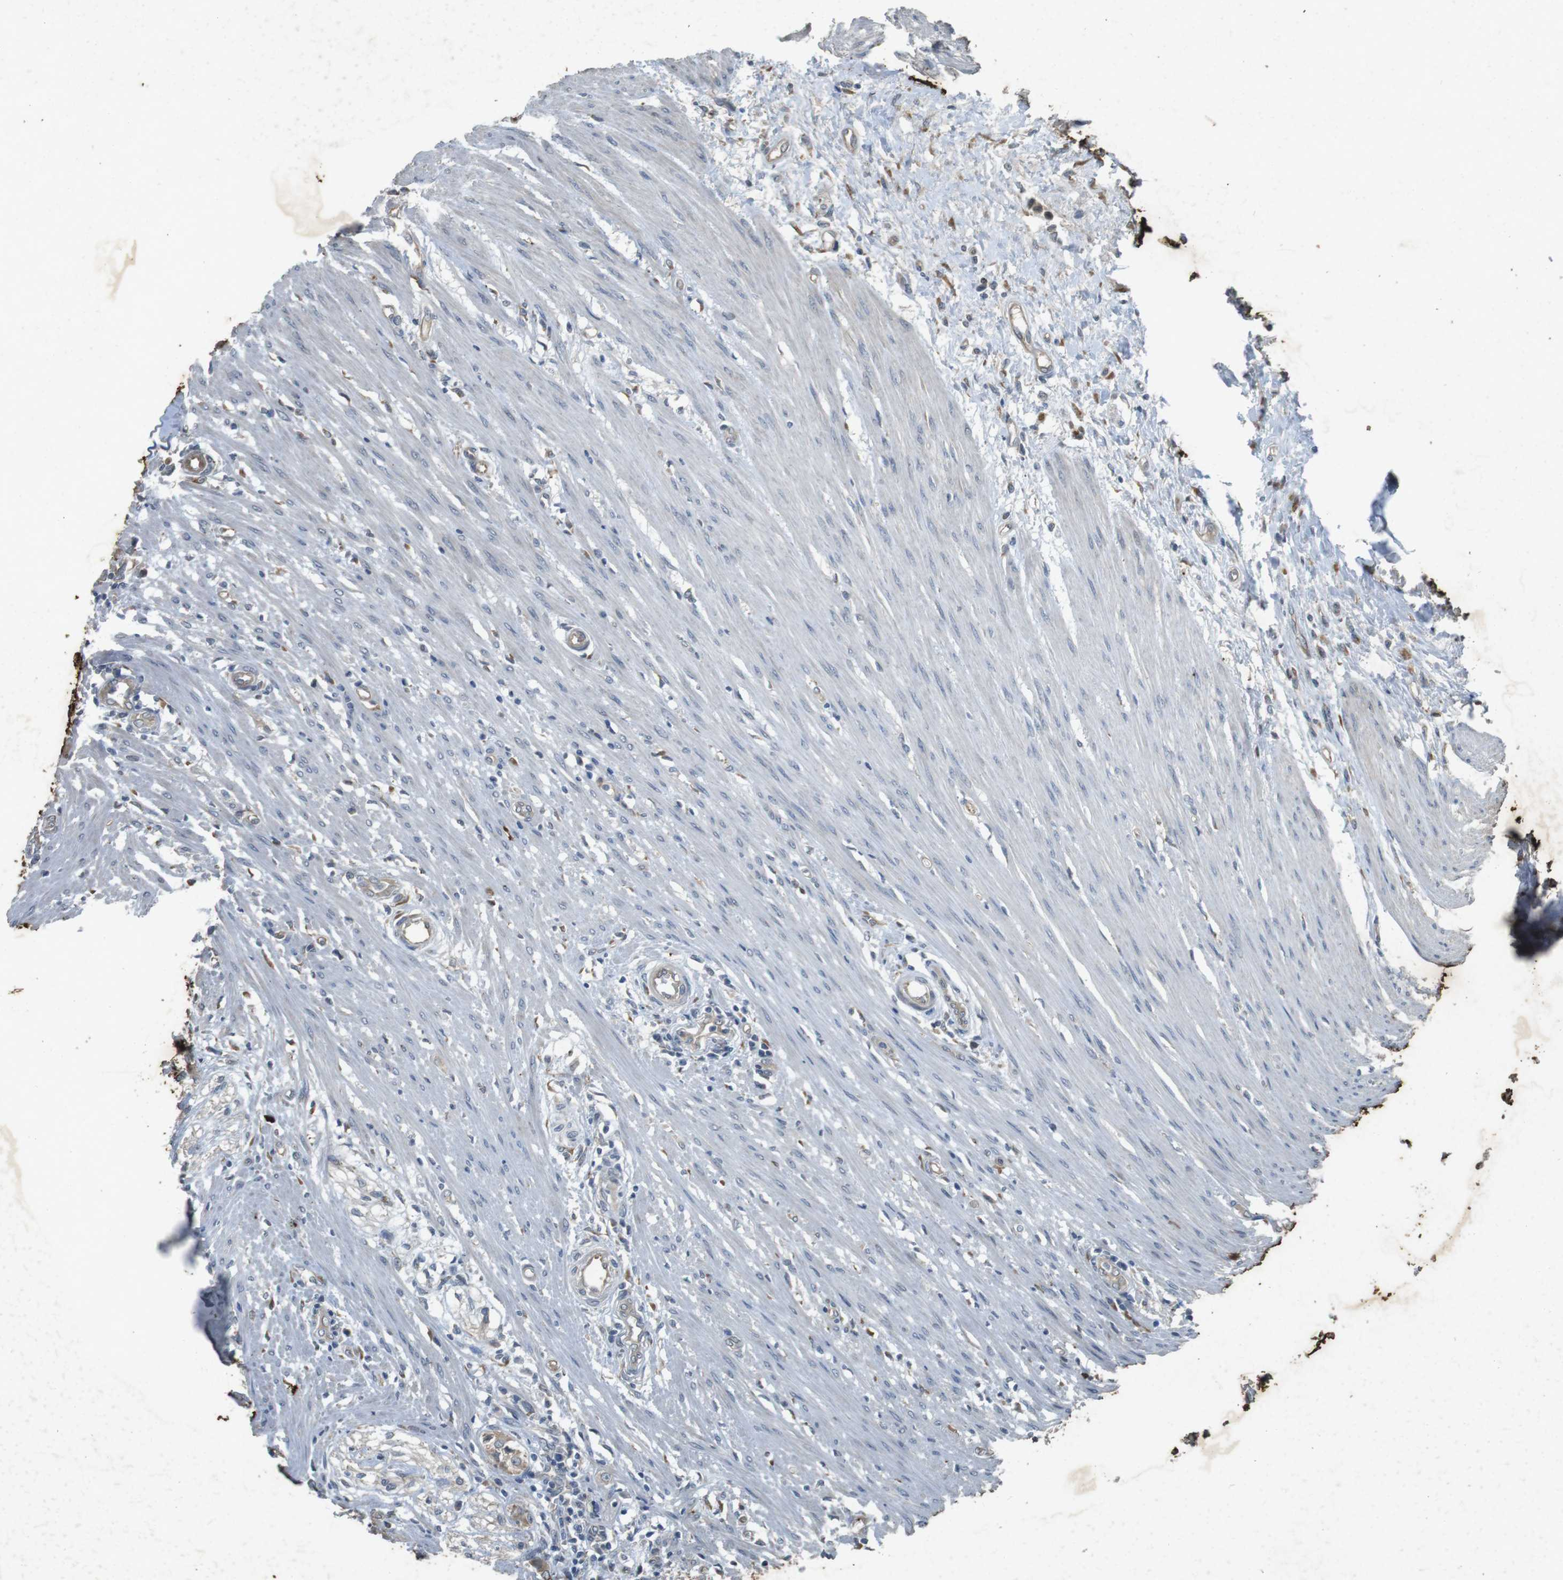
{"staining": {"intensity": "negative", "quantity": "none", "location": "none"}, "tissue": "colon", "cell_type": "Endothelial cells", "image_type": "normal", "snomed": [{"axis": "morphology", "description": "Normal tissue, NOS"}, {"axis": "morphology", "description": "Adenocarcinoma, NOS"}, {"axis": "topography", "description": "Colon"}, {"axis": "topography", "description": "Peripheral nerve tissue"}], "caption": "A high-resolution histopathology image shows IHC staining of normal colon, which shows no significant positivity in endothelial cells. (Brightfield microscopy of DAB immunohistochemistry (IHC) at high magnification).", "gene": "FLCN", "patient": {"sex": "male", "age": 14}}